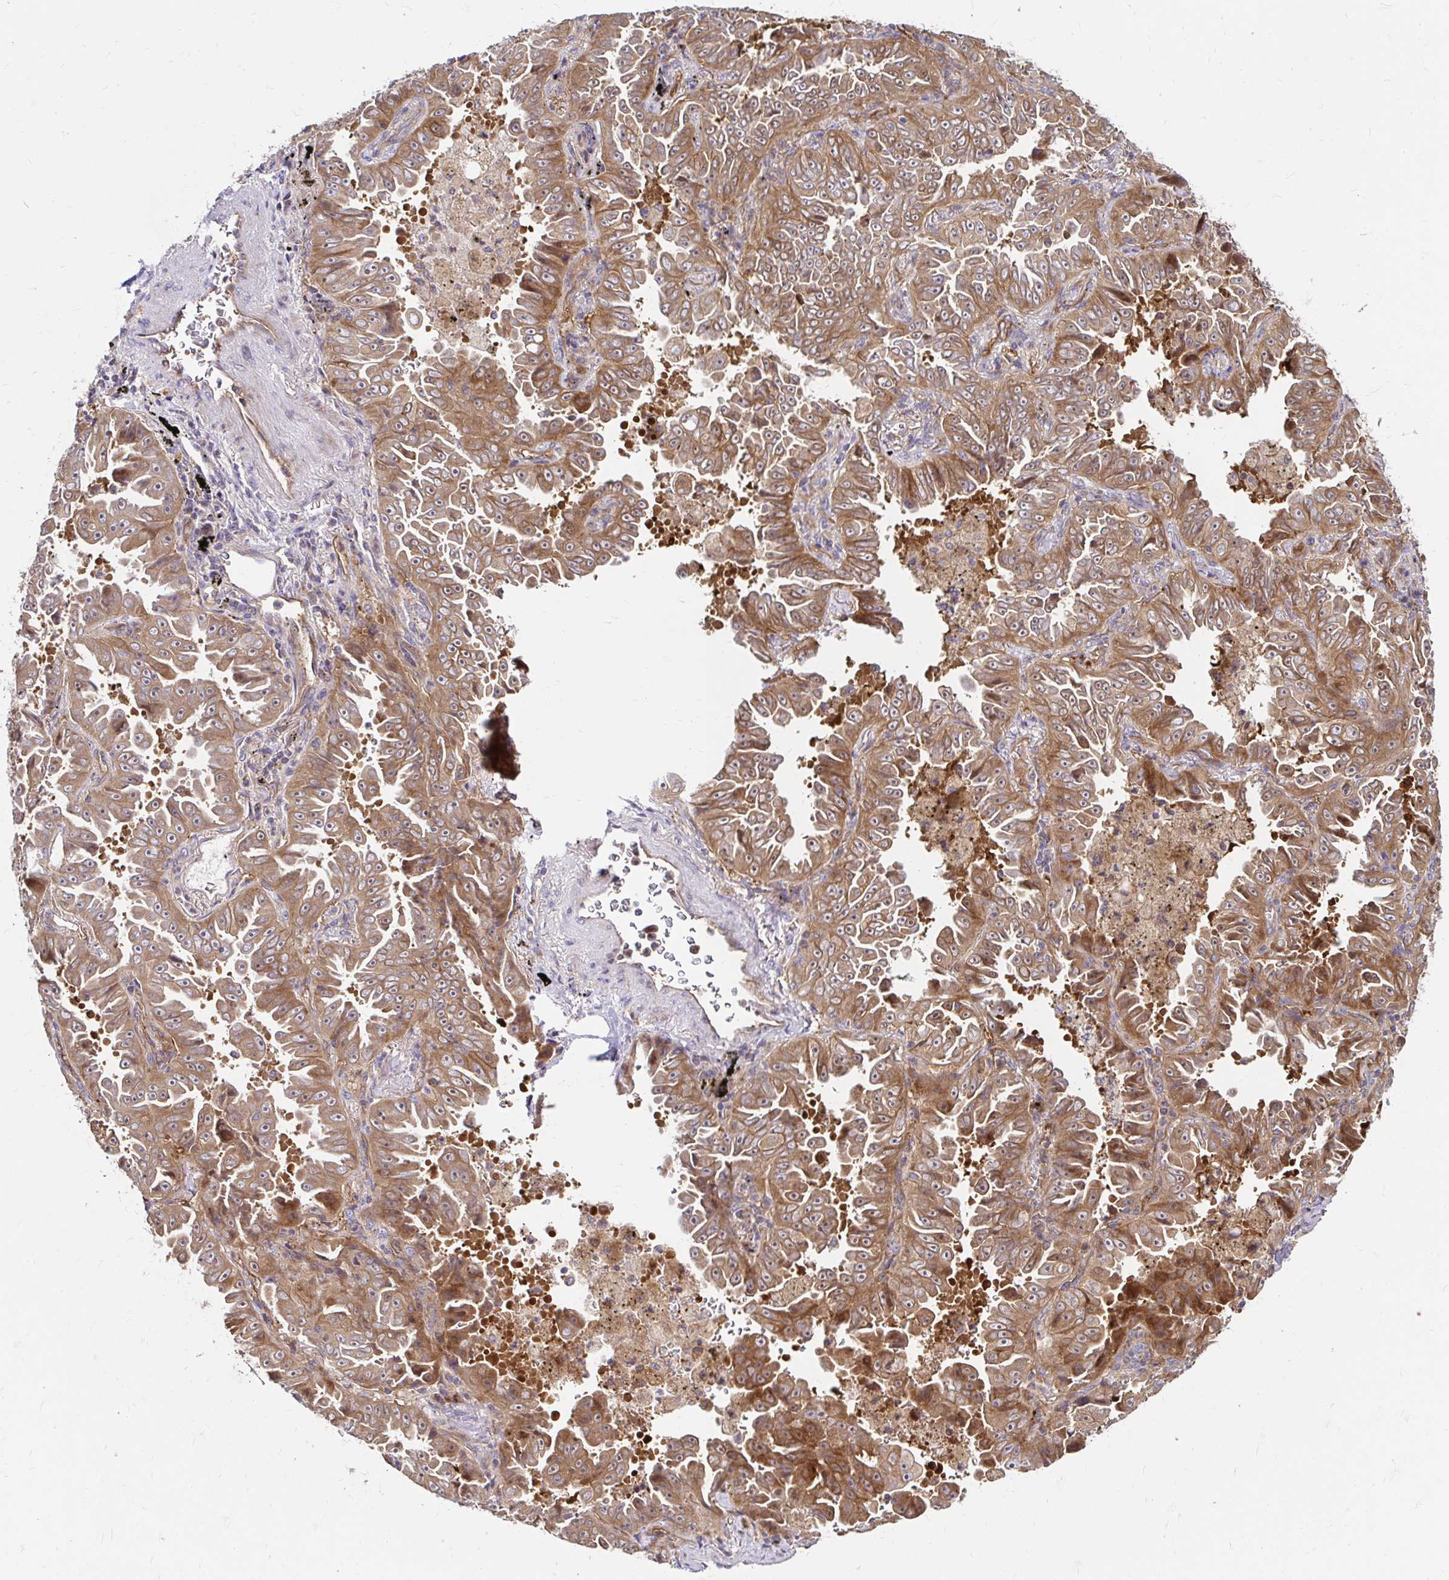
{"staining": {"intensity": "moderate", "quantity": ">75%", "location": "cytoplasmic/membranous"}, "tissue": "lung cancer", "cell_type": "Tumor cells", "image_type": "cancer", "snomed": [{"axis": "morphology", "description": "Adenocarcinoma, NOS"}, {"axis": "topography", "description": "Lung"}], "caption": "Tumor cells show medium levels of moderate cytoplasmic/membranous positivity in about >75% of cells in human lung adenocarcinoma.", "gene": "ITGA2", "patient": {"sex": "female", "age": 52}}